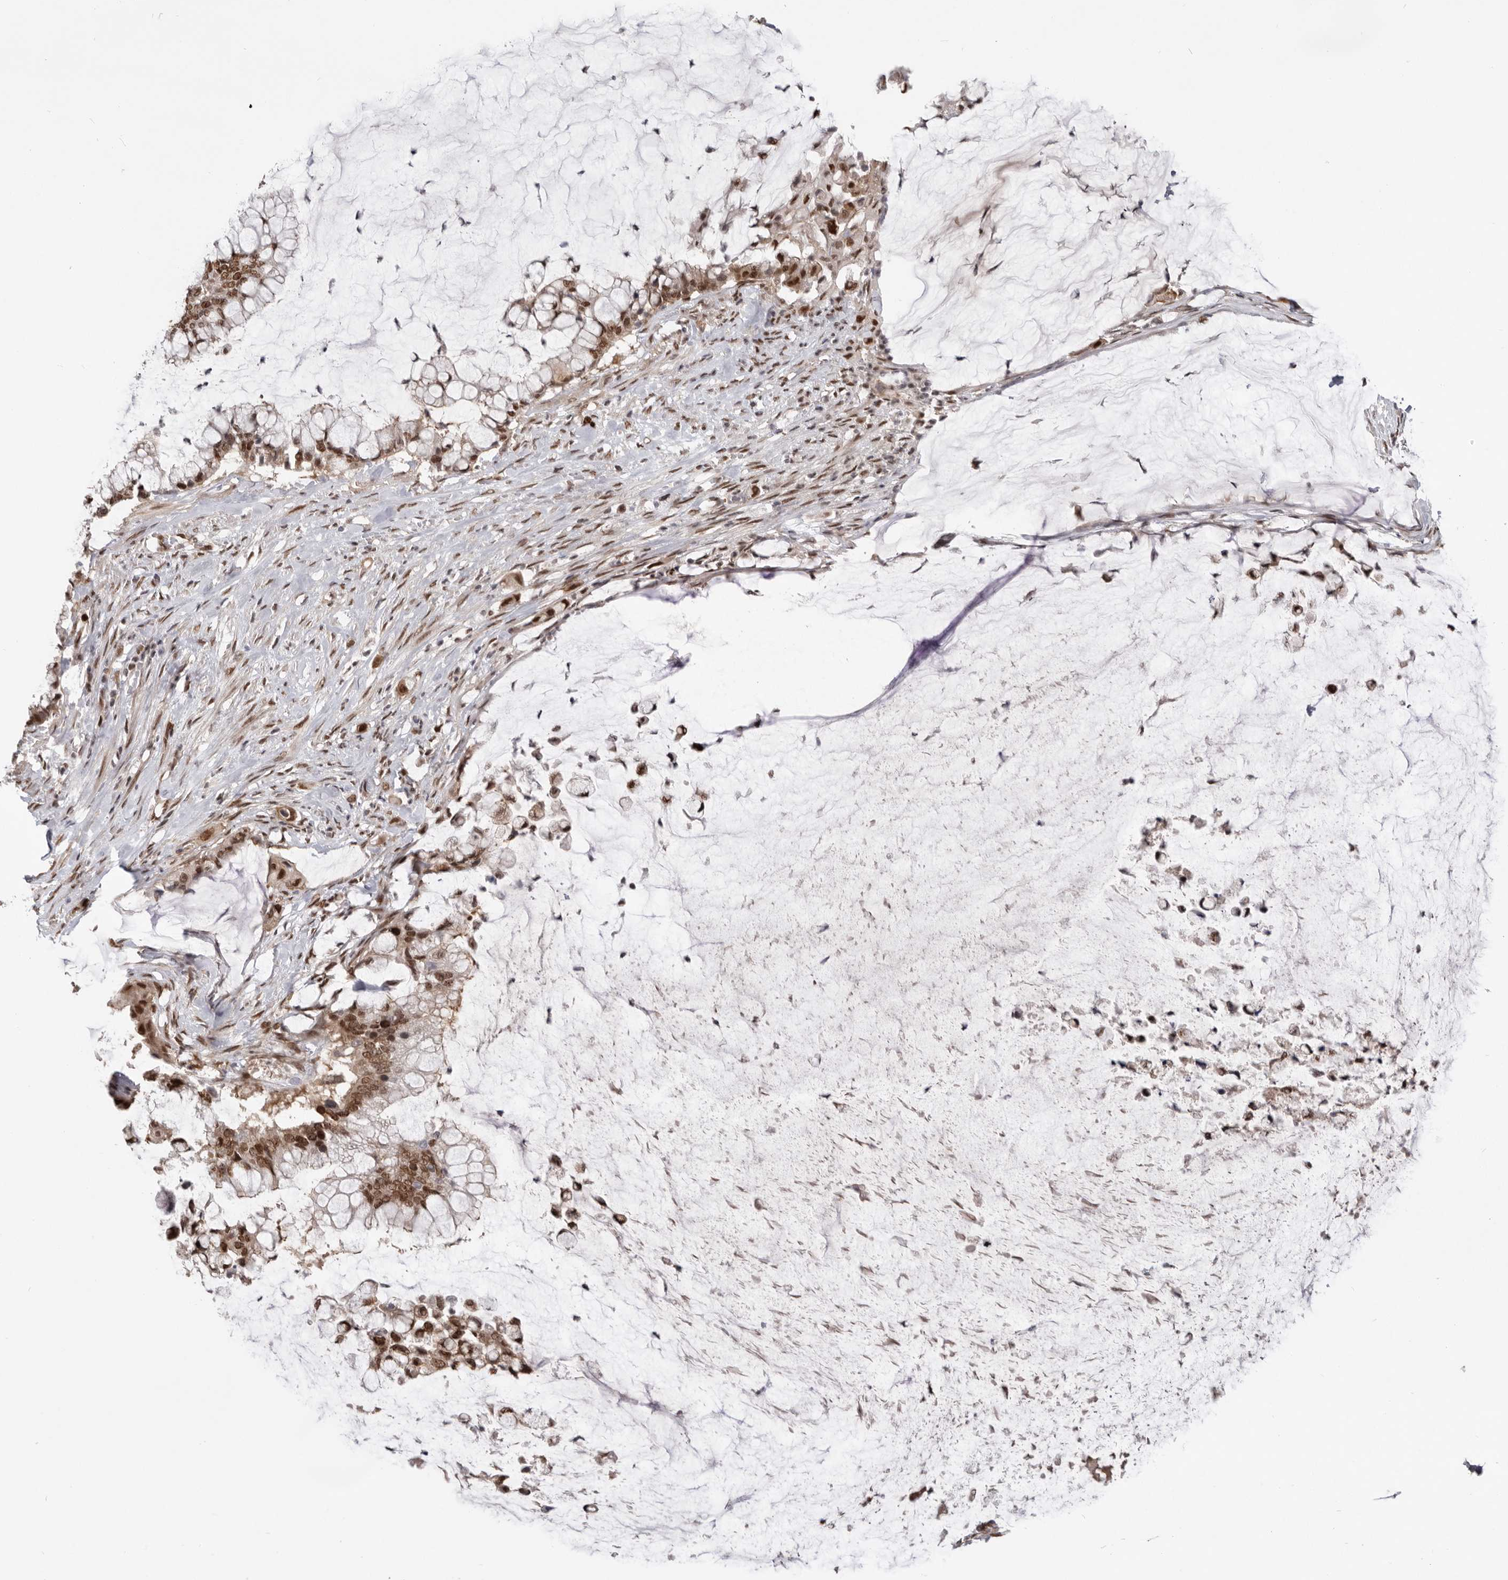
{"staining": {"intensity": "strong", "quantity": ">75%", "location": "nuclear"}, "tissue": "pancreatic cancer", "cell_type": "Tumor cells", "image_type": "cancer", "snomed": [{"axis": "morphology", "description": "Adenocarcinoma, NOS"}, {"axis": "topography", "description": "Pancreas"}], "caption": "An image showing strong nuclear positivity in about >75% of tumor cells in adenocarcinoma (pancreatic), as visualized by brown immunohistochemical staining.", "gene": "CHTOP", "patient": {"sex": "male", "age": 41}}